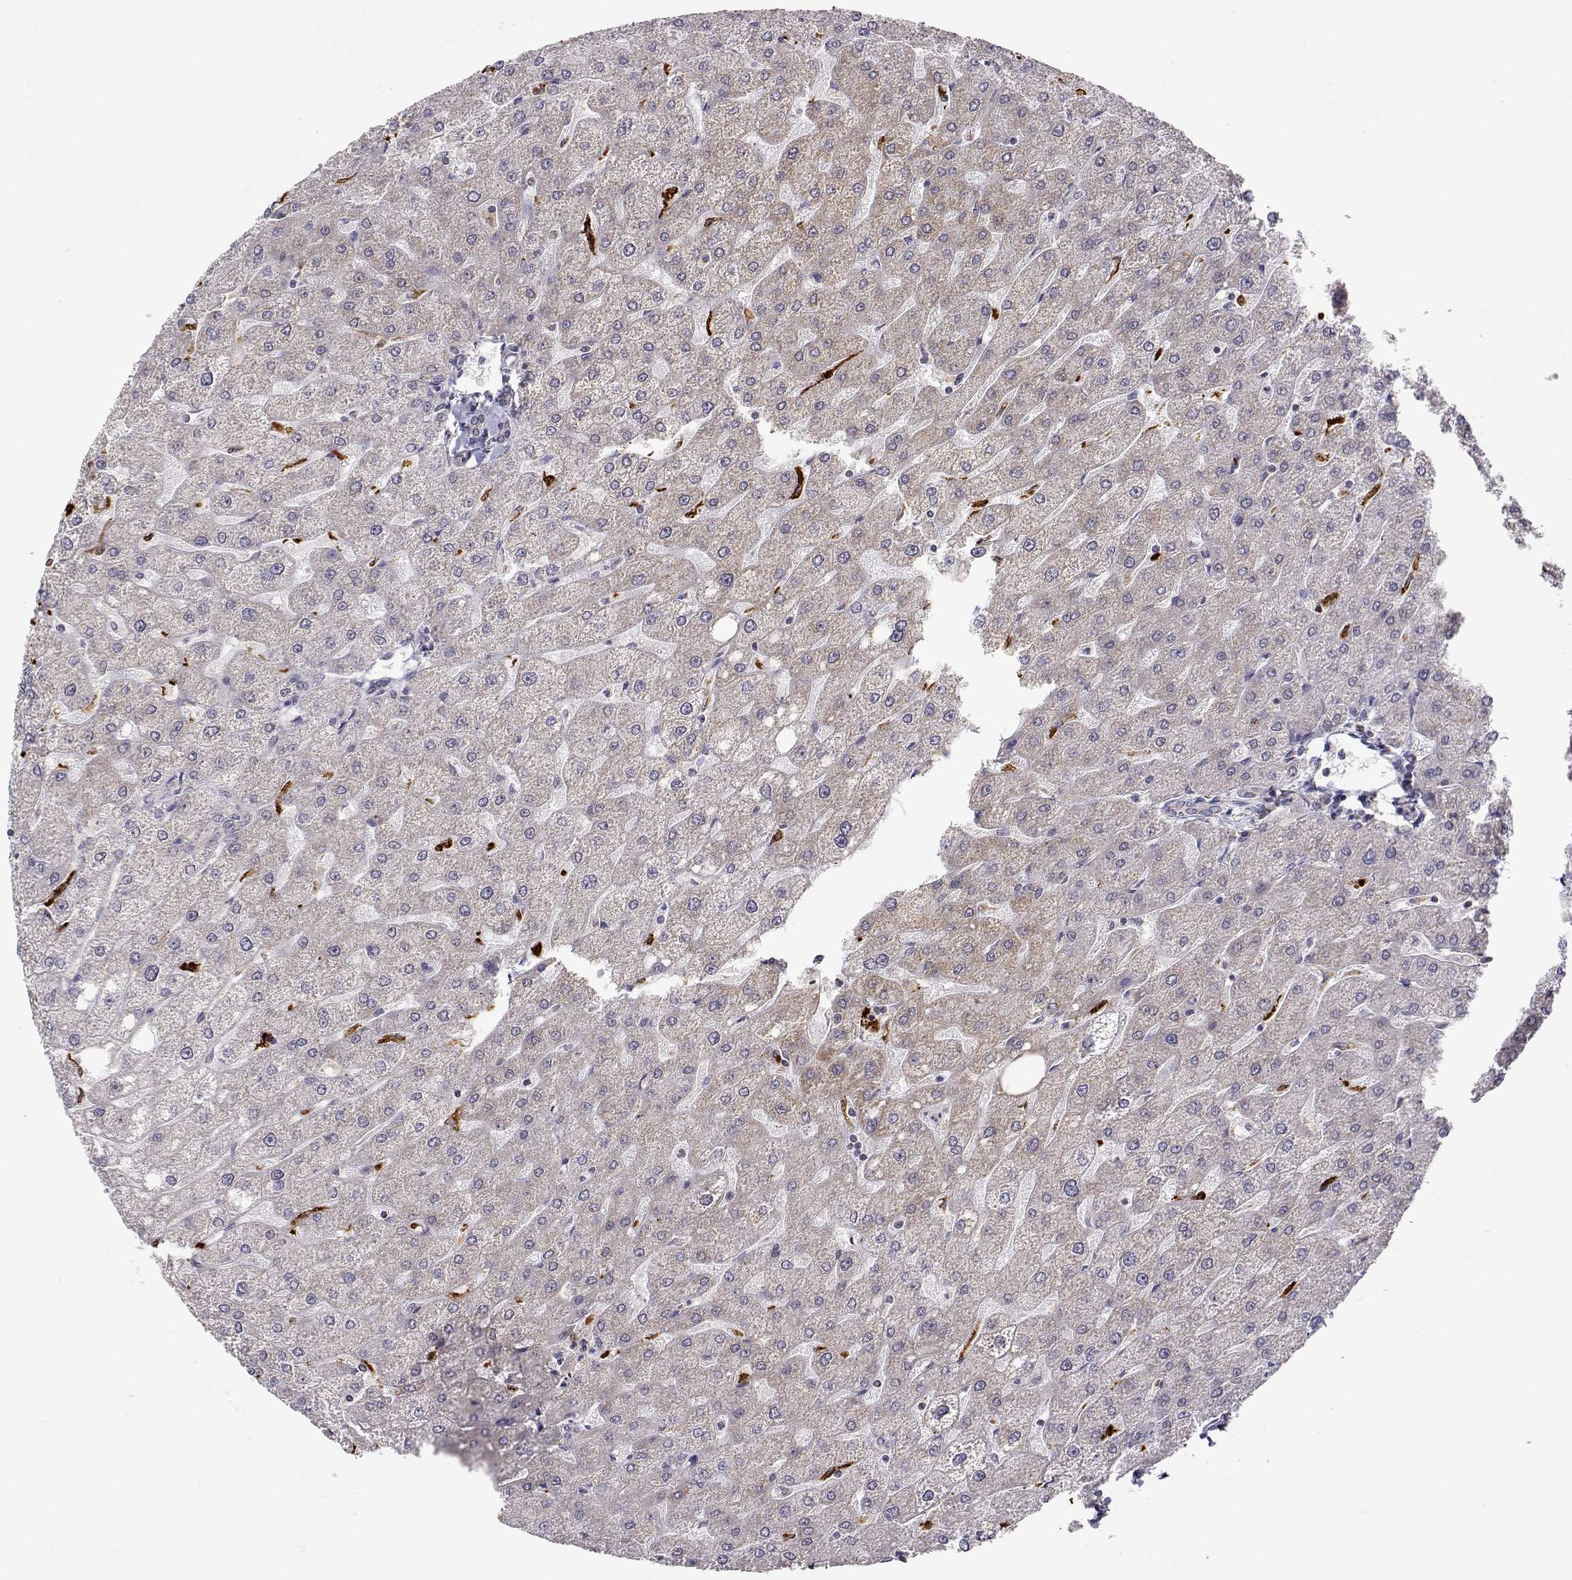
{"staining": {"intensity": "negative", "quantity": "none", "location": "none"}, "tissue": "liver", "cell_type": "Cholangiocytes", "image_type": "normal", "snomed": [{"axis": "morphology", "description": "Normal tissue, NOS"}, {"axis": "topography", "description": "Liver"}], "caption": "High power microscopy micrograph of an IHC histopathology image of unremarkable liver, revealing no significant positivity in cholangiocytes. (Stains: DAB IHC with hematoxylin counter stain, Microscopy: brightfield microscopy at high magnification).", "gene": "EXOG", "patient": {"sex": "male", "age": 67}}